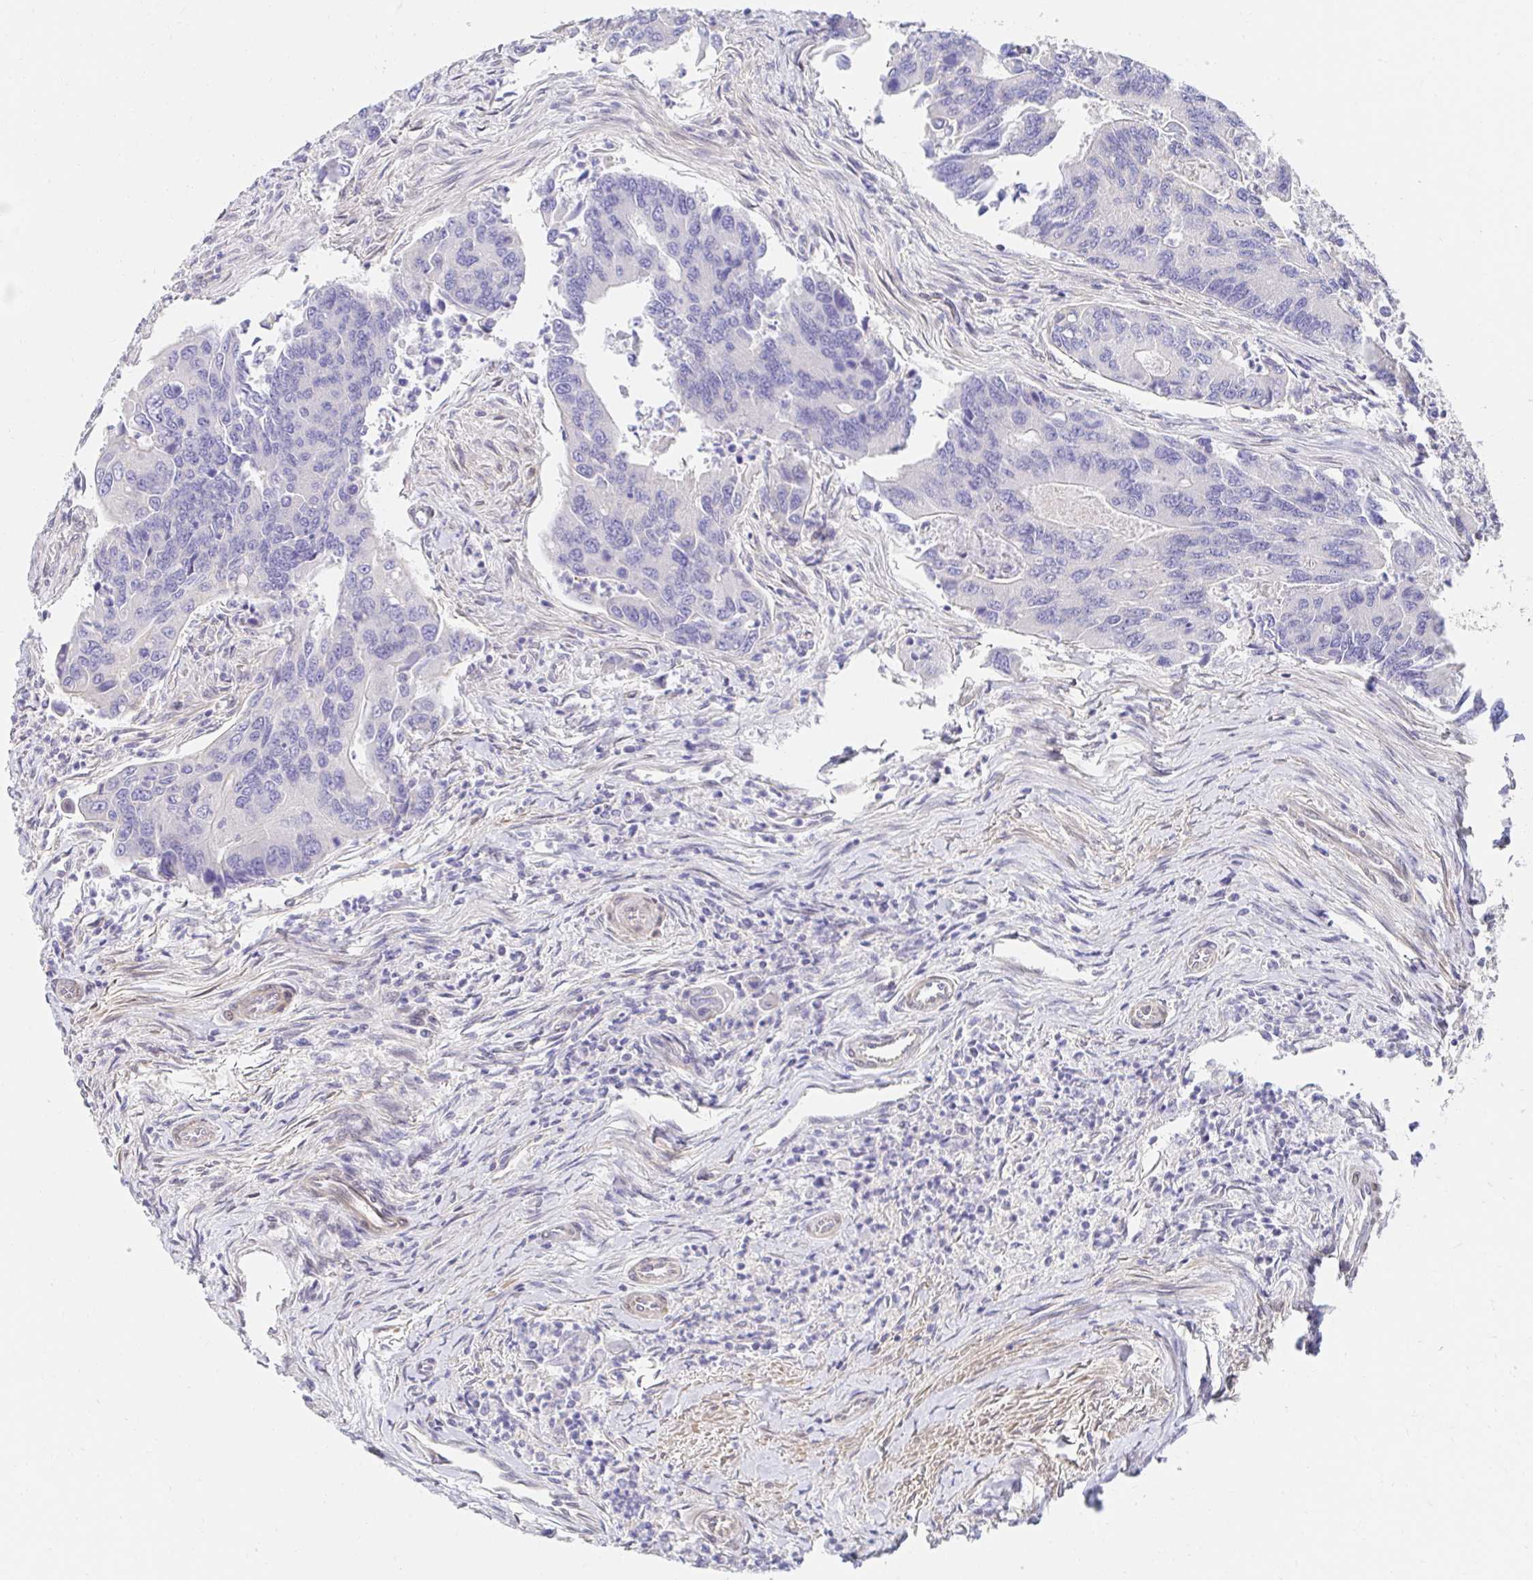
{"staining": {"intensity": "negative", "quantity": "none", "location": "none"}, "tissue": "colorectal cancer", "cell_type": "Tumor cells", "image_type": "cancer", "snomed": [{"axis": "morphology", "description": "Adenocarcinoma, NOS"}, {"axis": "topography", "description": "Colon"}], "caption": "Immunohistochemistry of human colorectal adenocarcinoma shows no staining in tumor cells. (Stains: DAB immunohistochemistry (IHC) with hematoxylin counter stain, Microscopy: brightfield microscopy at high magnification).", "gene": "AKAP14", "patient": {"sex": "female", "age": 67}}